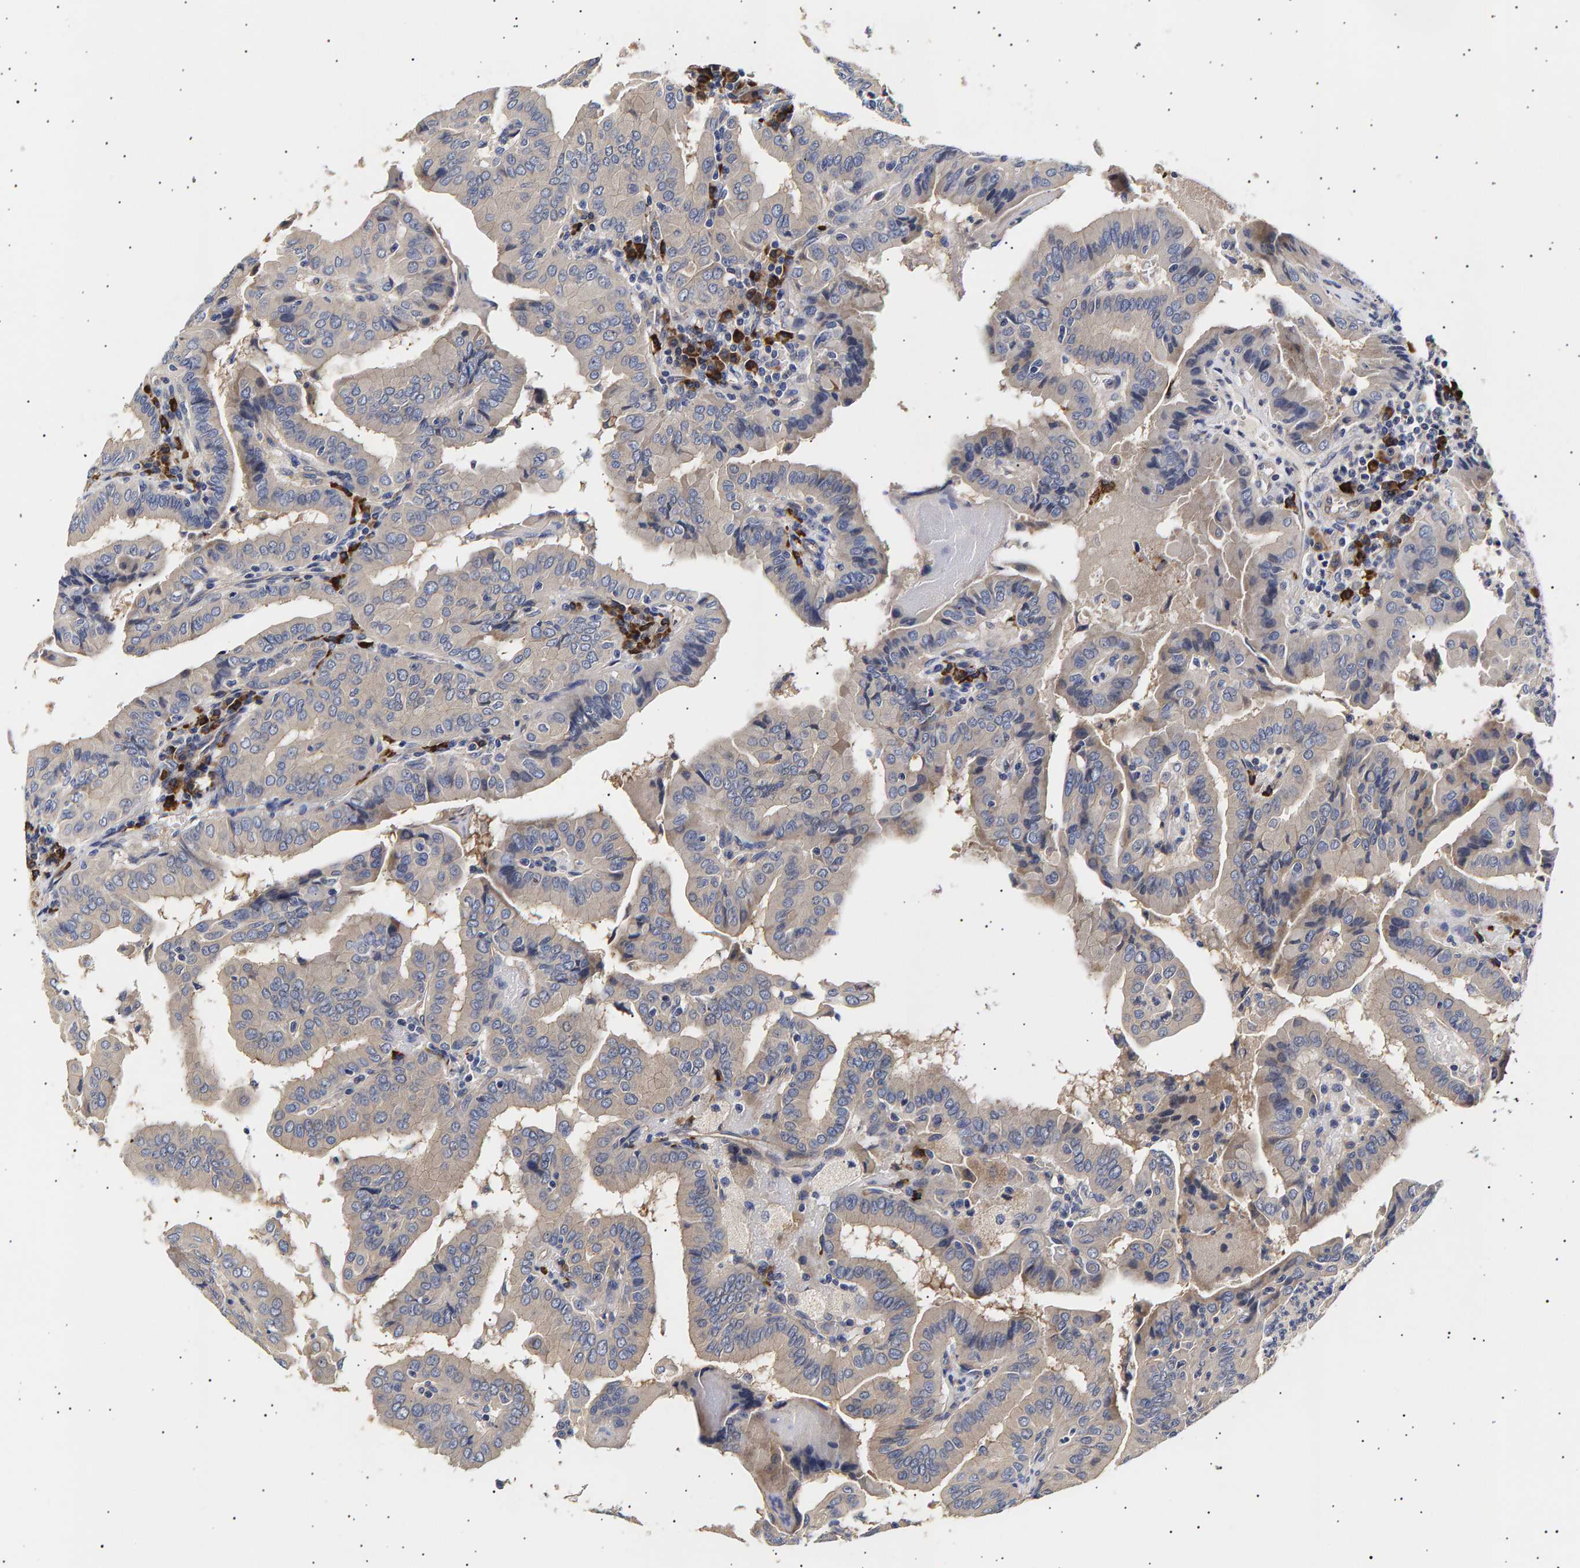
{"staining": {"intensity": "negative", "quantity": "none", "location": "none"}, "tissue": "thyroid cancer", "cell_type": "Tumor cells", "image_type": "cancer", "snomed": [{"axis": "morphology", "description": "Papillary adenocarcinoma, NOS"}, {"axis": "topography", "description": "Thyroid gland"}], "caption": "Image shows no significant protein staining in tumor cells of thyroid papillary adenocarcinoma.", "gene": "ANKRD40", "patient": {"sex": "male", "age": 33}}